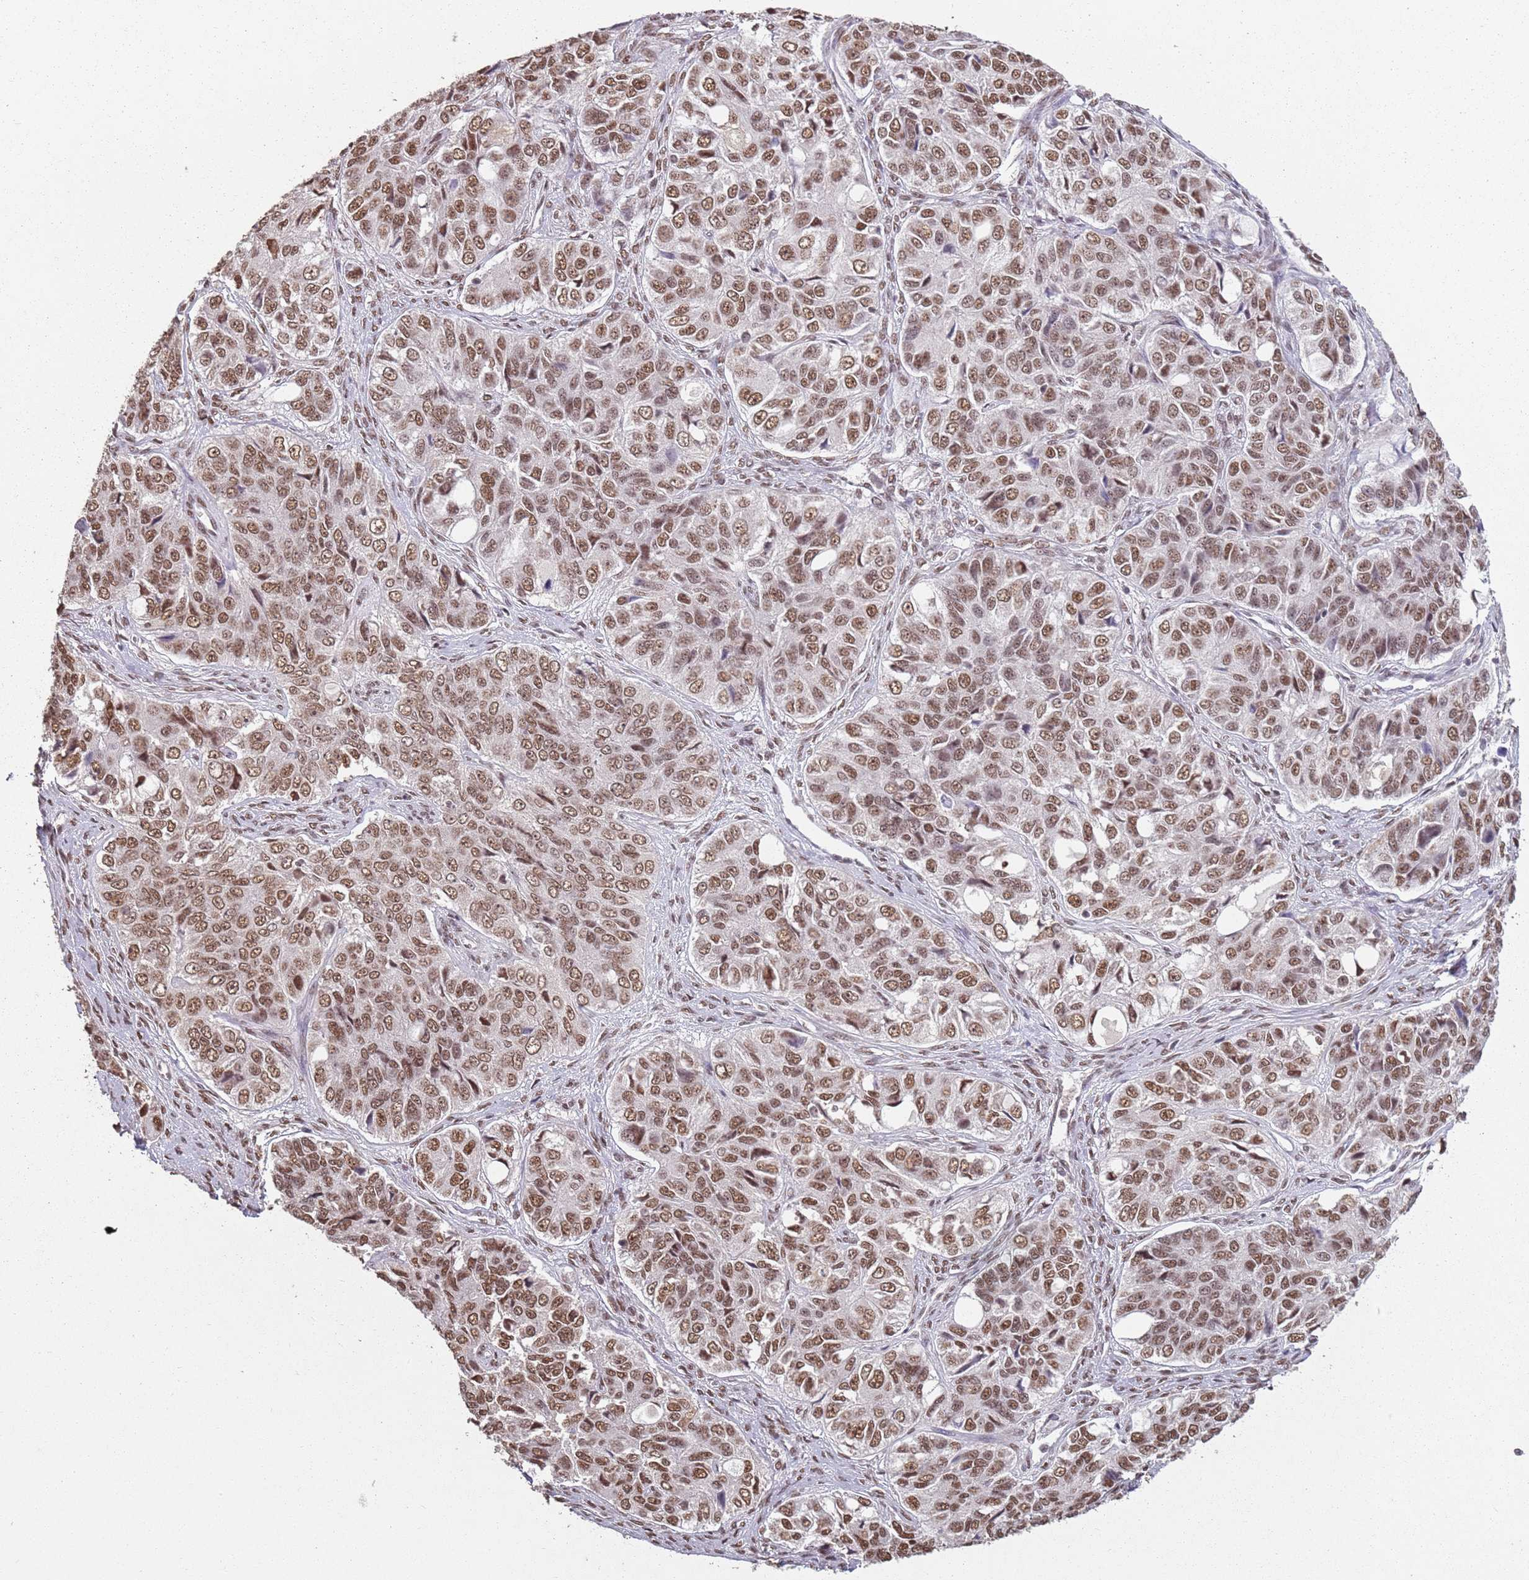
{"staining": {"intensity": "moderate", "quantity": ">75%", "location": "nuclear"}, "tissue": "ovarian cancer", "cell_type": "Tumor cells", "image_type": "cancer", "snomed": [{"axis": "morphology", "description": "Carcinoma, endometroid"}, {"axis": "topography", "description": "Ovary"}], "caption": "Immunohistochemical staining of human ovarian cancer (endometroid carcinoma) demonstrates moderate nuclear protein staining in about >75% of tumor cells.", "gene": "ARL14EP", "patient": {"sex": "female", "age": 51}}